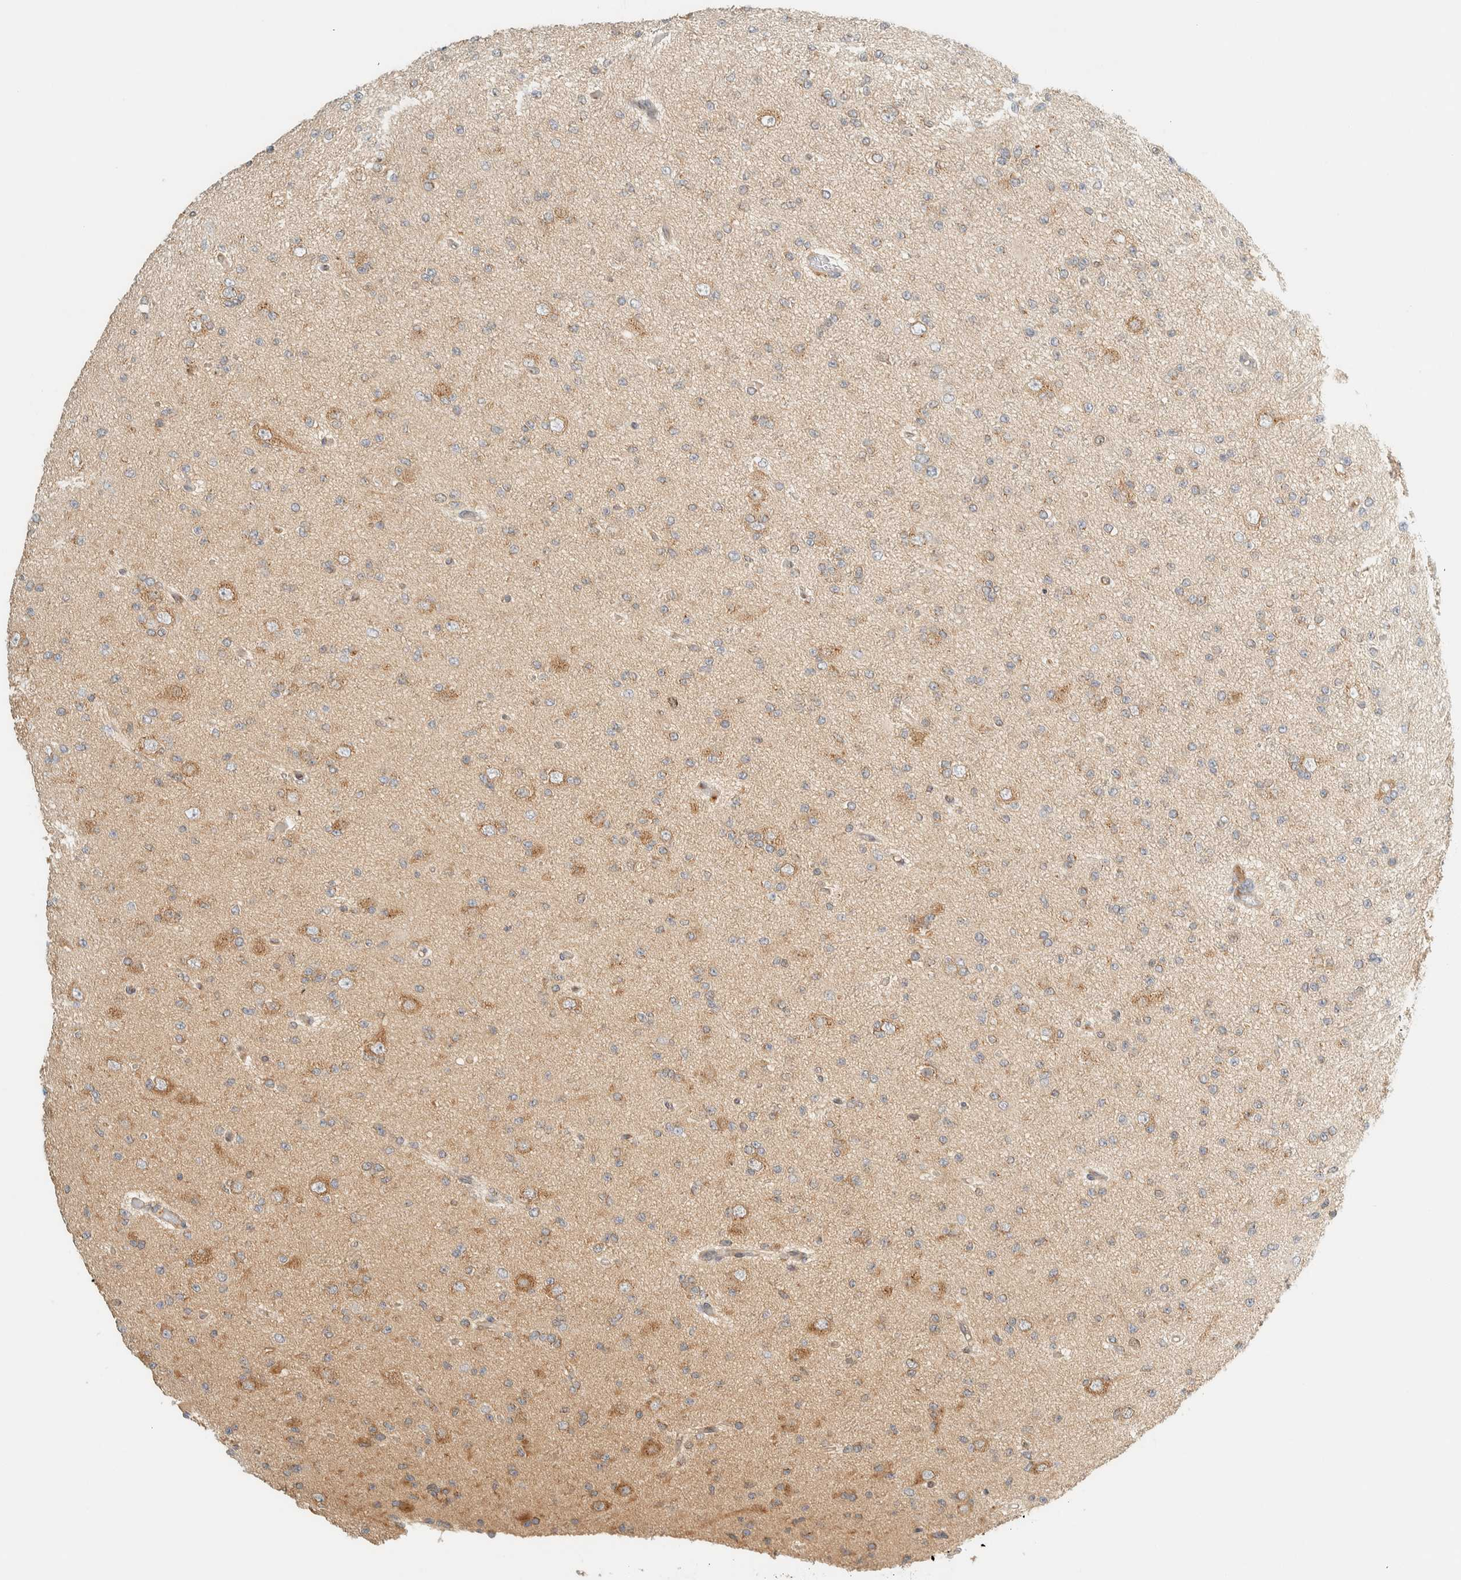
{"staining": {"intensity": "moderate", "quantity": "25%-75%", "location": "cytoplasmic/membranous"}, "tissue": "glioma", "cell_type": "Tumor cells", "image_type": "cancer", "snomed": [{"axis": "morphology", "description": "Glioma, malignant, Low grade"}, {"axis": "topography", "description": "Brain"}], "caption": "Malignant glioma (low-grade) tissue demonstrates moderate cytoplasmic/membranous staining in approximately 25%-75% of tumor cells, visualized by immunohistochemistry. (Brightfield microscopy of DAB IHC at high magnification).", "gene": "ARFGEF1", "patient": {"sex": "female", "age": 22}}